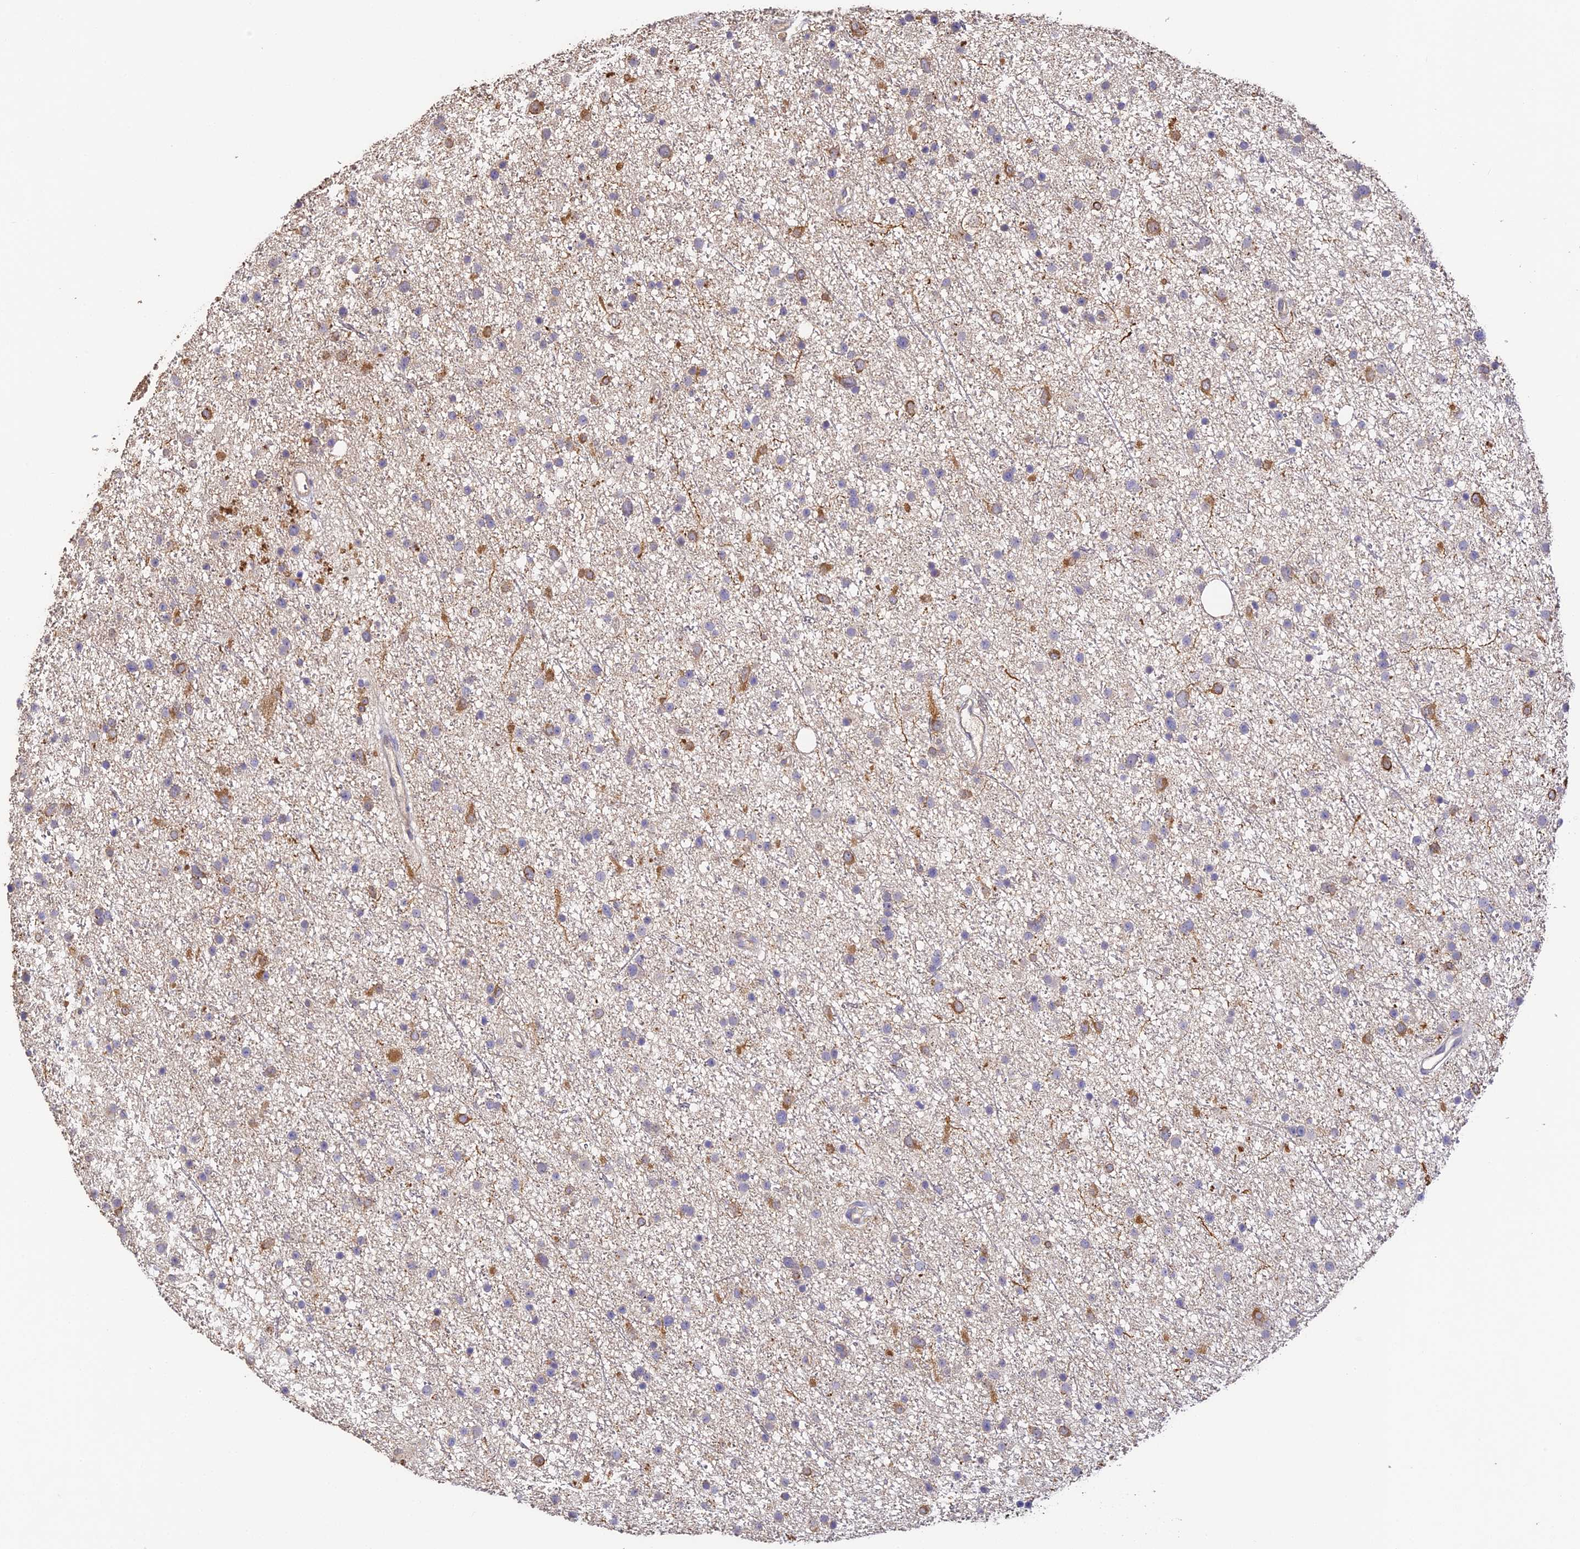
{"staining": {"intensity": "moderate", "quantity": "<25%", "location": "cytoplasmic/membranous"}, "tissue": "glioma", "cell_type": "Tumor cells", "image_type": "cancer", "snomed": [{"axis": "morphology", "description": "Glioma, malignant, Low grade"}, {"axis": "topography", "description": "Cerebral cortex"}], "caption": "Immunohistochemical staining of malignant glioma (low-grade) exhibits moderate cytoplasmic/membranous protein expression in about <25% of tumor cells.", "gene": "YAE1", "patient": {"sex": "female", "age": 39}}